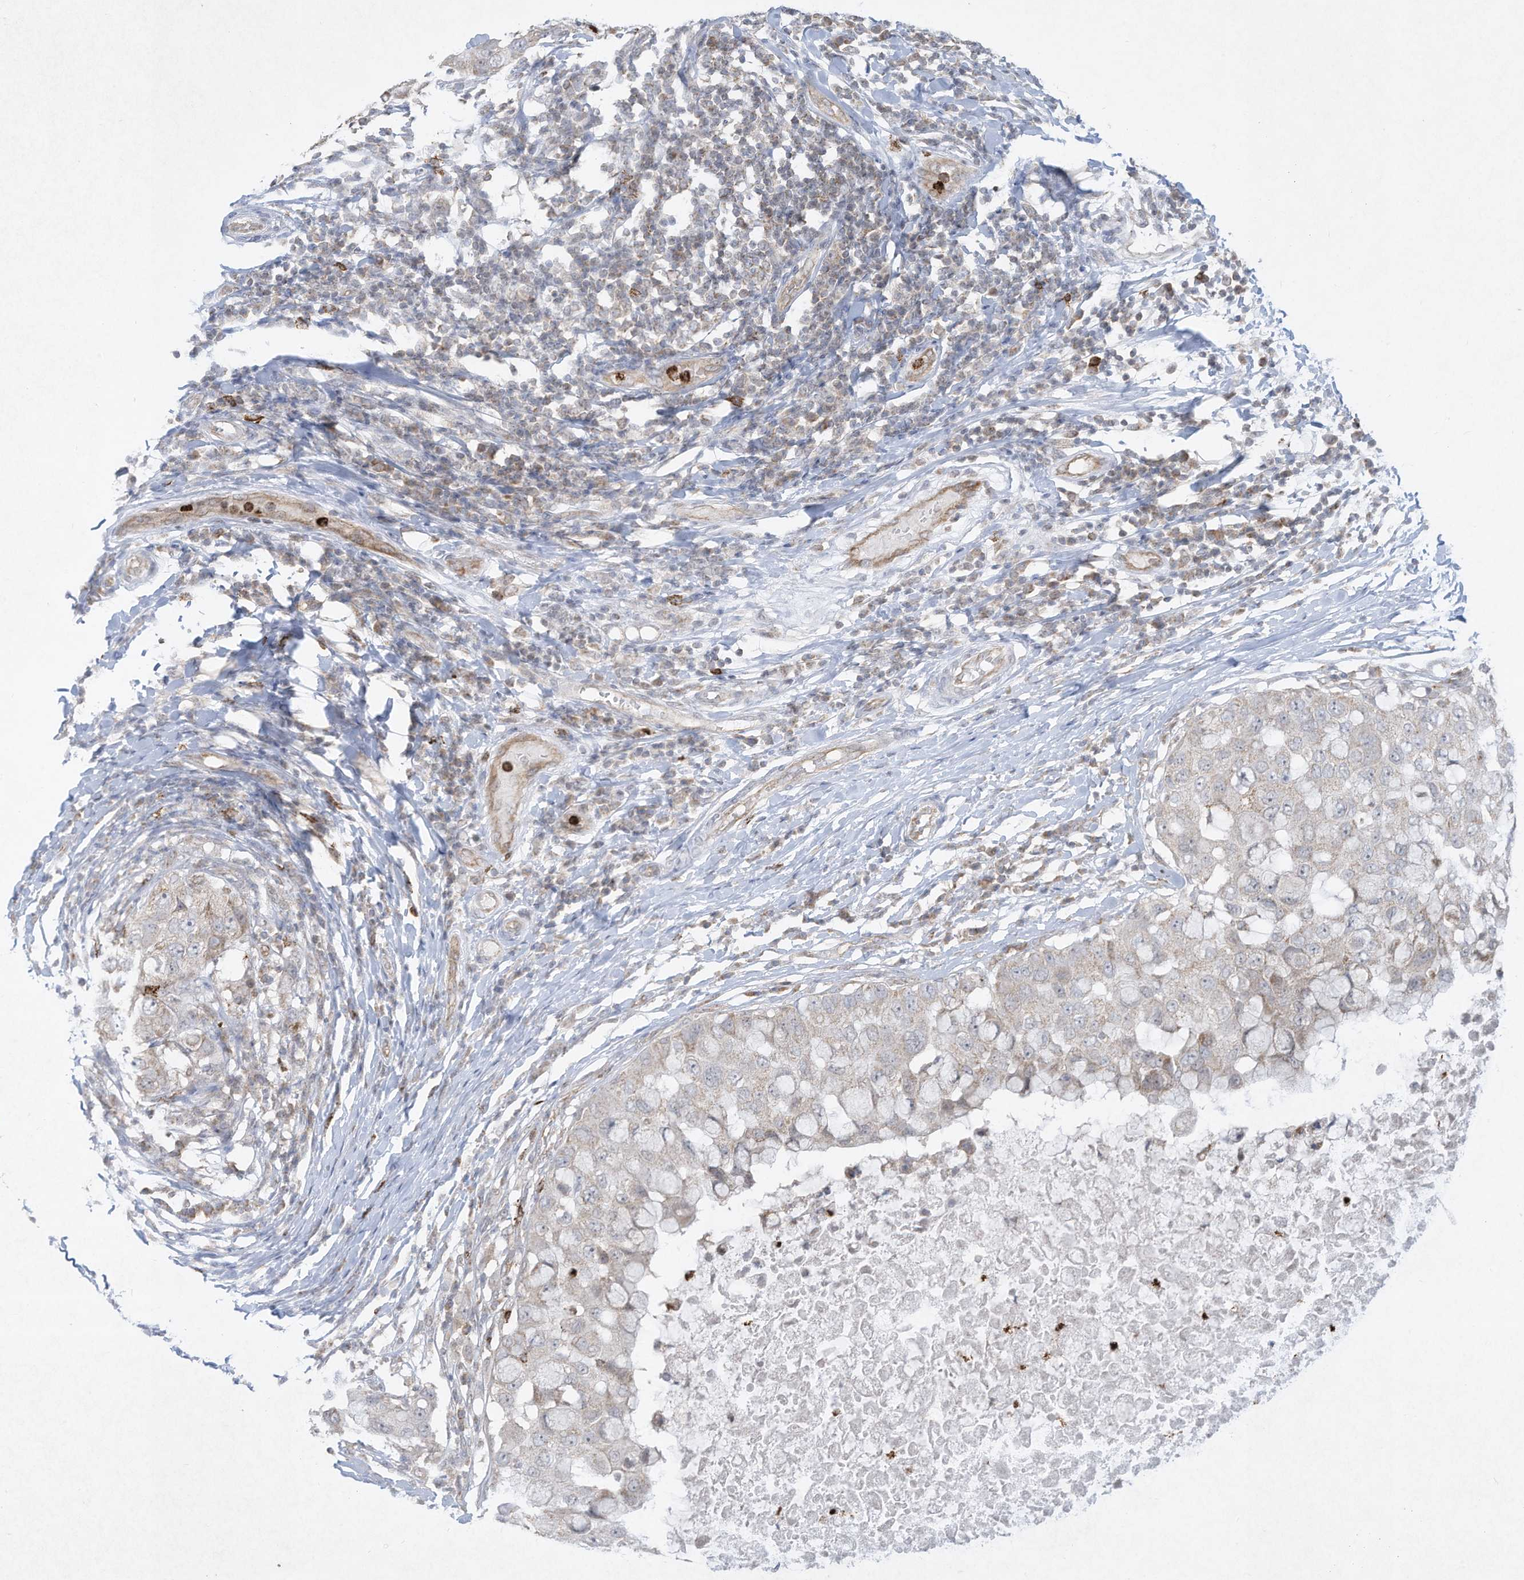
{"staining": {"intensity": "negative", "quantity": "none", "location": "none"}, "tissue": "breast cancer", "cell_type": "Tumor cells", "image_type": "cancer", "snomed": [{"axis": "morphology", "description": "Duct carcinoma"}, {"axis": "topography", "description": "Breast"}], "caption": "The immunohistochemistry (IHC) micrograph has no significant staining in tumor cells of breast cancer (infiltrating ductal carcinoma) tissue.", "gene": "CHRNA4", "patient": {"sex": "female", "age": 27}}